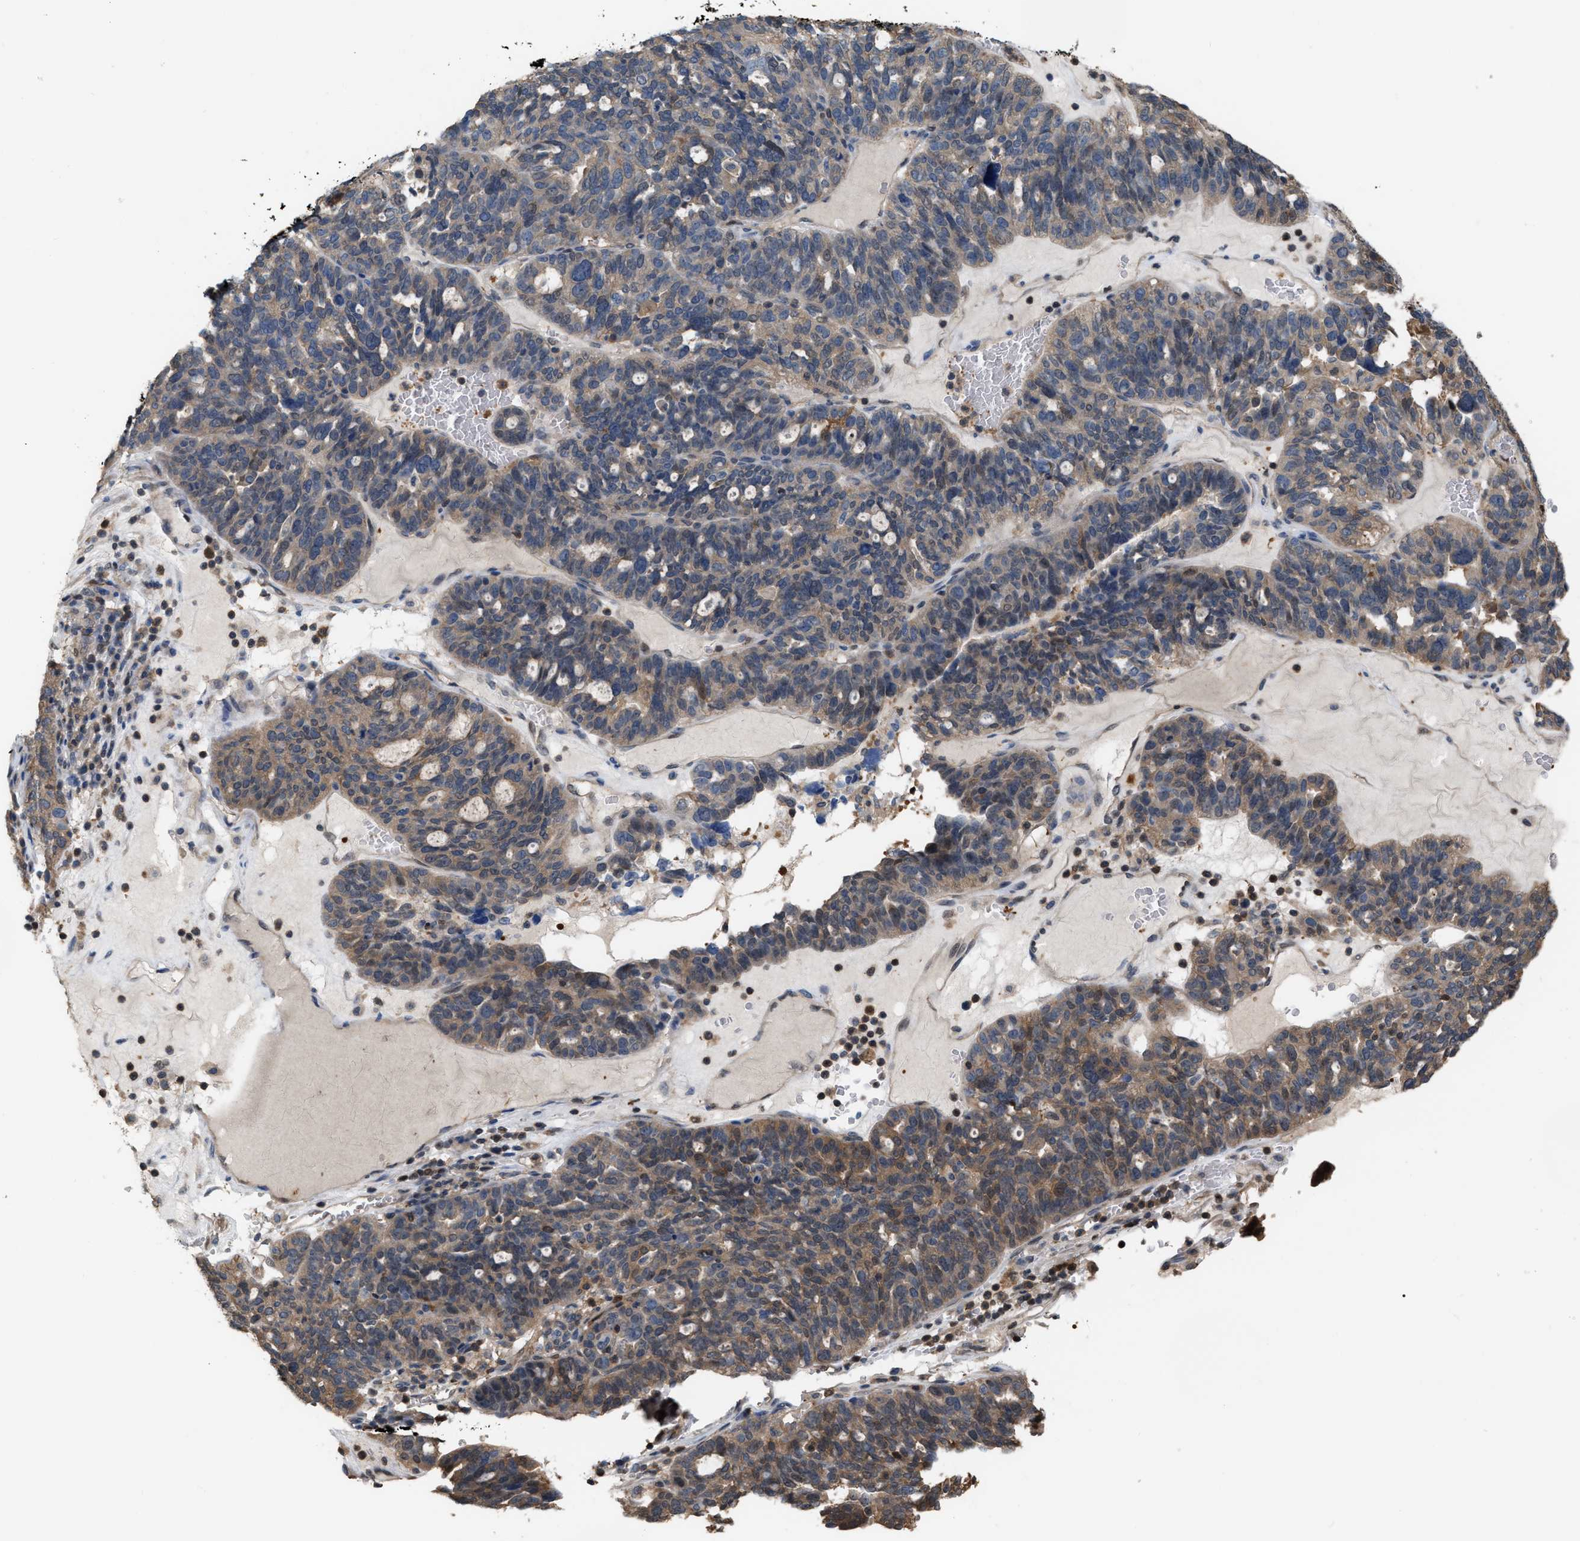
{"staining": {"intensity": "moderate", "quantity": "25%-75%", "location": "cytoplasmic/membranous"}, "tissue": "ovarian cancer", "cell_type": "Tumor cells", "image_type": "cancer", "snomed": [{"axis": "morphology", "description": "Cystadenocarcinoma, serous, NOS"}, {"axis": "topography", "description": "Ovary"}], "caption": "An IHC histopathology image of tumor tissue is shown. Protein staining in brown shows moderate cytoplasmic/membranous positivity in ovarian cancer (serous cystadenocarcinoma) within tumor cells.", "gene": "MTPN", "patient": {"sex": "female", "age": 59}}